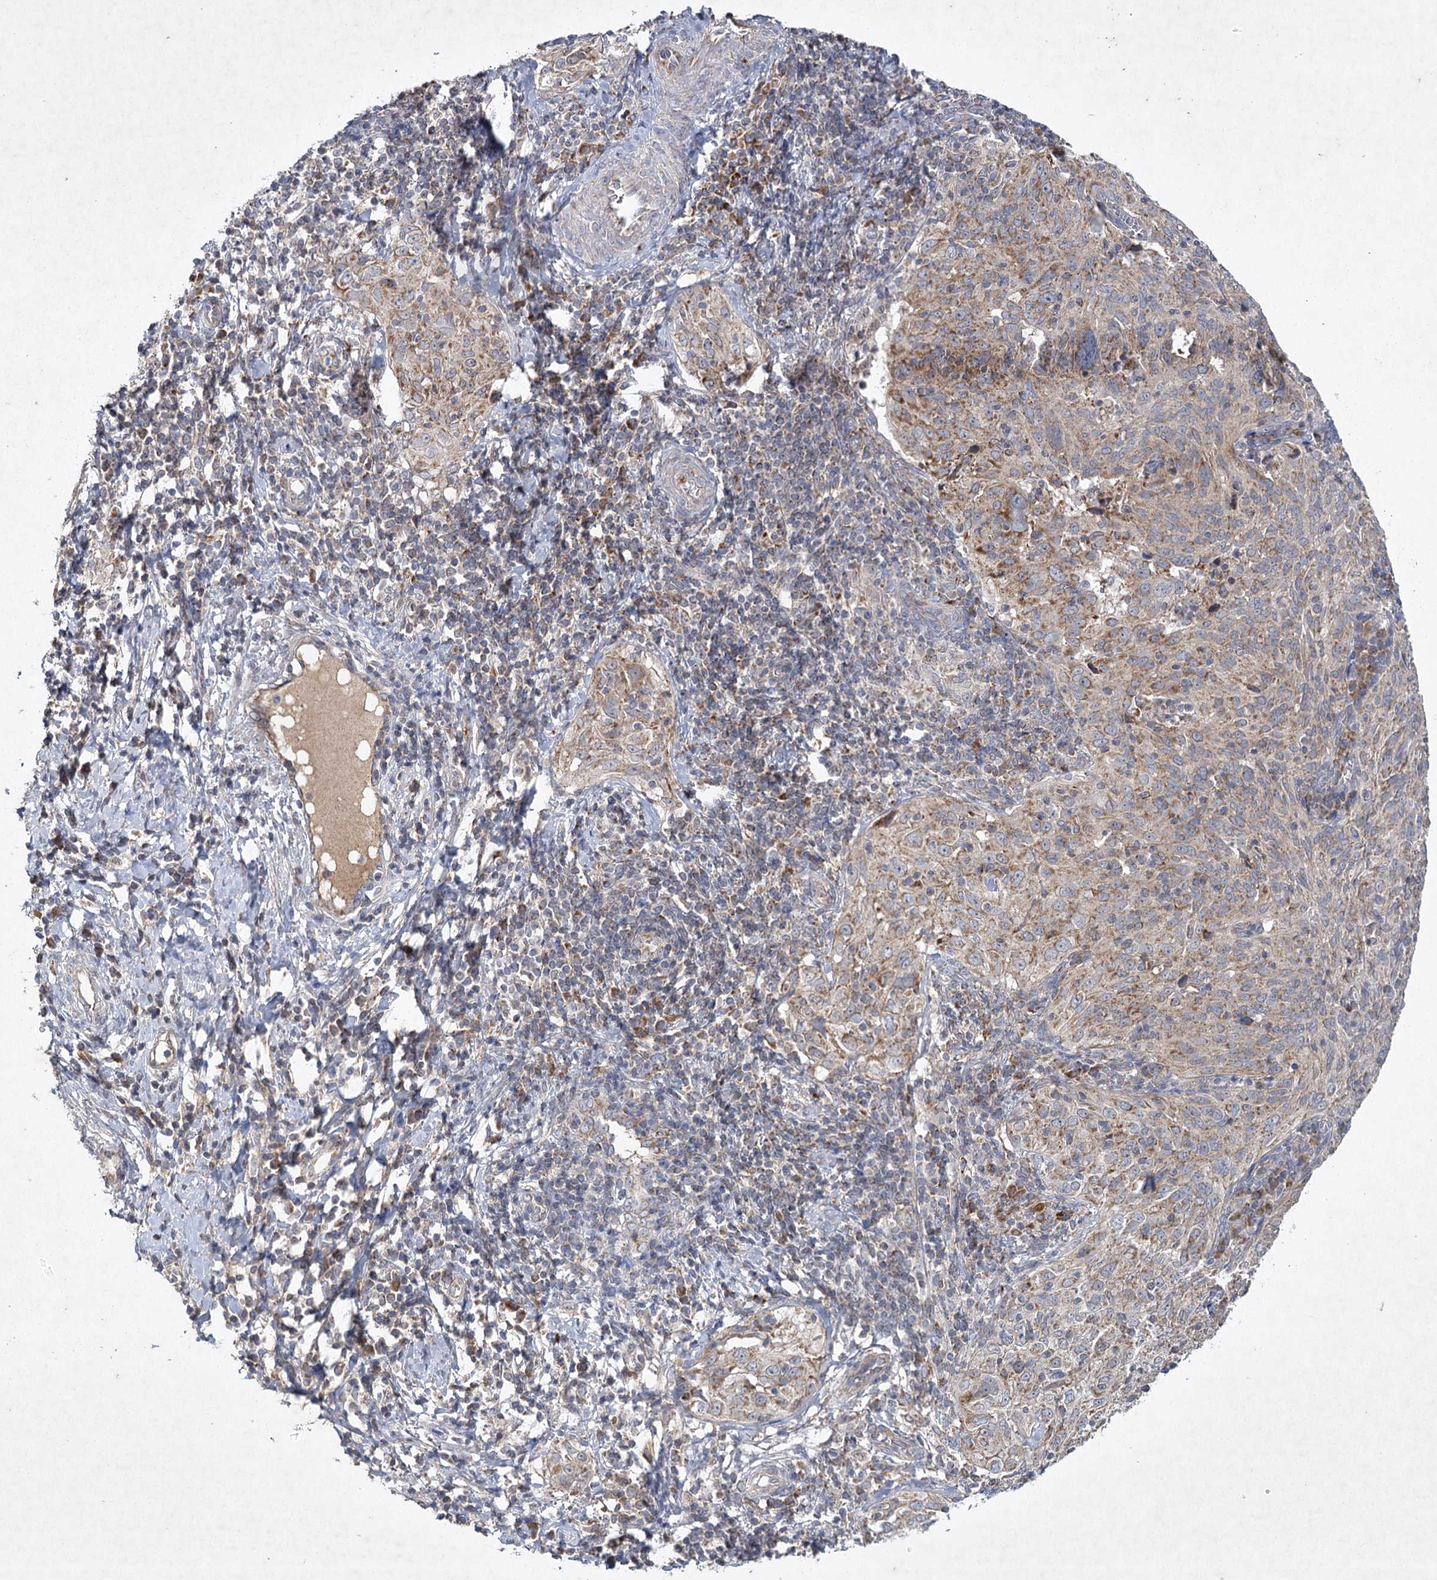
{"staining": {"intensity": "moderate", "quantity": ">75%", "location": "cytoplasmic/membranous"}, "tissue": "cervical cancer", "cell_type": "Tumor cells", "image_type": "cancer", "snomed": [{"axis": "morphology", "description": "Squamous cell carcinoma, NOS"}, {"axis": "topography", "description": "Cervix"}], "caption": "There is medium levels of moderate cytoplasmic/membranous positivity in tumor cells of cervical cancer, as demonstrated by immunohistochemical staining (brown color).", "gene": "MRPL44", "patient": {"sex": "female", "age": 31}}